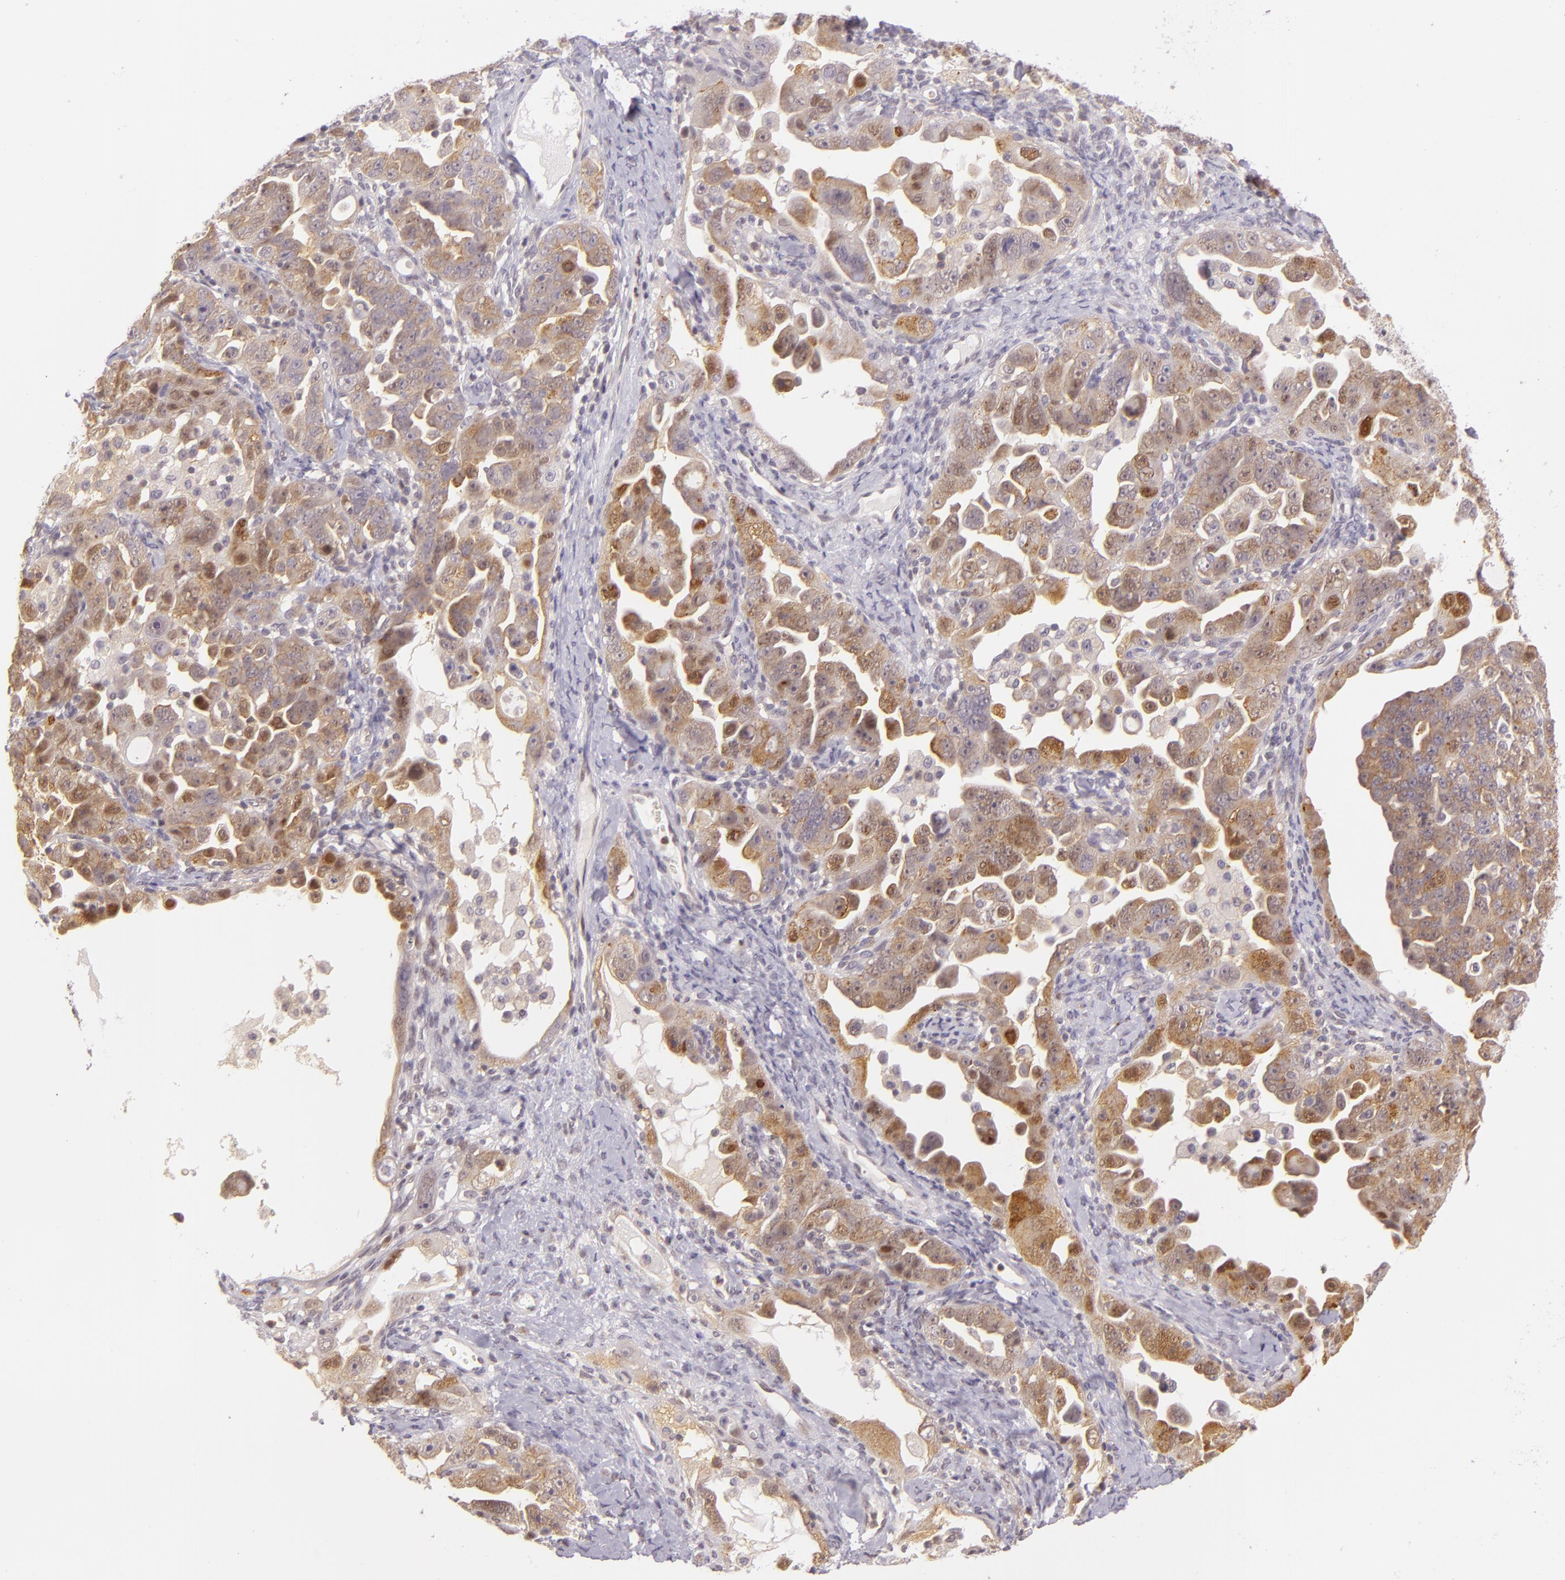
{"staining": {"intensity": "weak", "quantity": "25%-75%", "location": "cytoplasmic/membranous"}, "tissue": "ovarian cancer", "cell_type": "Tumor cells", "image_type": "cancer", "snomed": [{"axis": "morphology", "description": "Cystadenocarcinoma, serous, NOS"}, {"axis": "topography", "description": "Ovary"}], "caption": "A photomicrograph of human serous cystadenocarcinoma (ovarian) stained for a protein displays weak cytoplasmic/membranous brown staining in tumor cells. Nuclei are stained in blue.", "gene": "IMPDH1", "patient": {"sex": "female", "age": 66}}